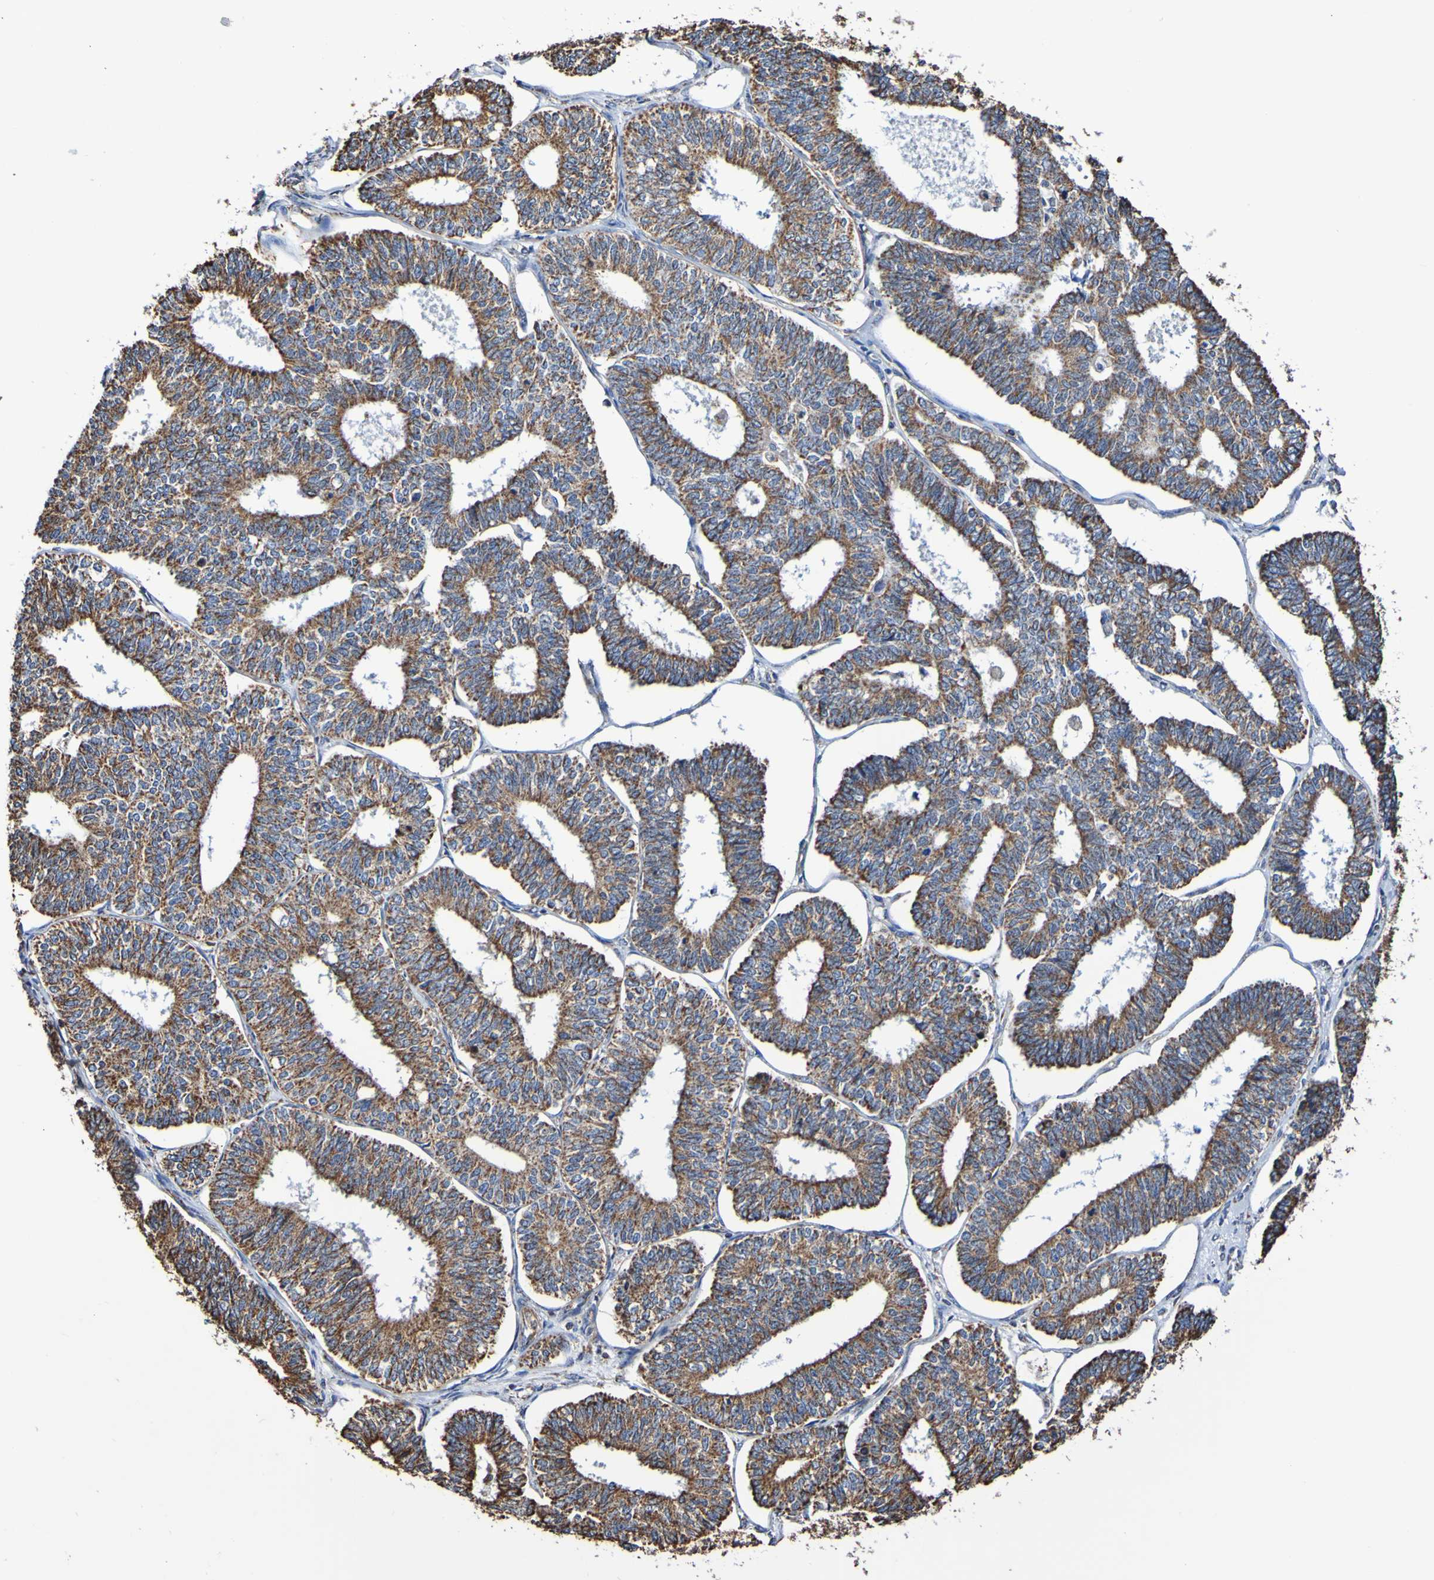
{"staining": {"intensity": "moderate", "quantity": ">75%", "location": "cytoplasmic/membranous"}, "tissue": "endometrial cancer", "cell_type": "Tumor cells", "image_type": "cancer", "snomed": [{"axis": "morphology", "description": "Adenocarcinoma, NOS"}, {"axis": "topography", "description": "Endometrium"}], "caption": "Endometrial cancer (adenocarcinoma) was stained to show a protein in brown. There is medium levels of moderate cytoplasmic/membranous staining in about >75% of tumor cells.", "gene": "IL18R1", "patient": {"sex": "female", "age": 70}}